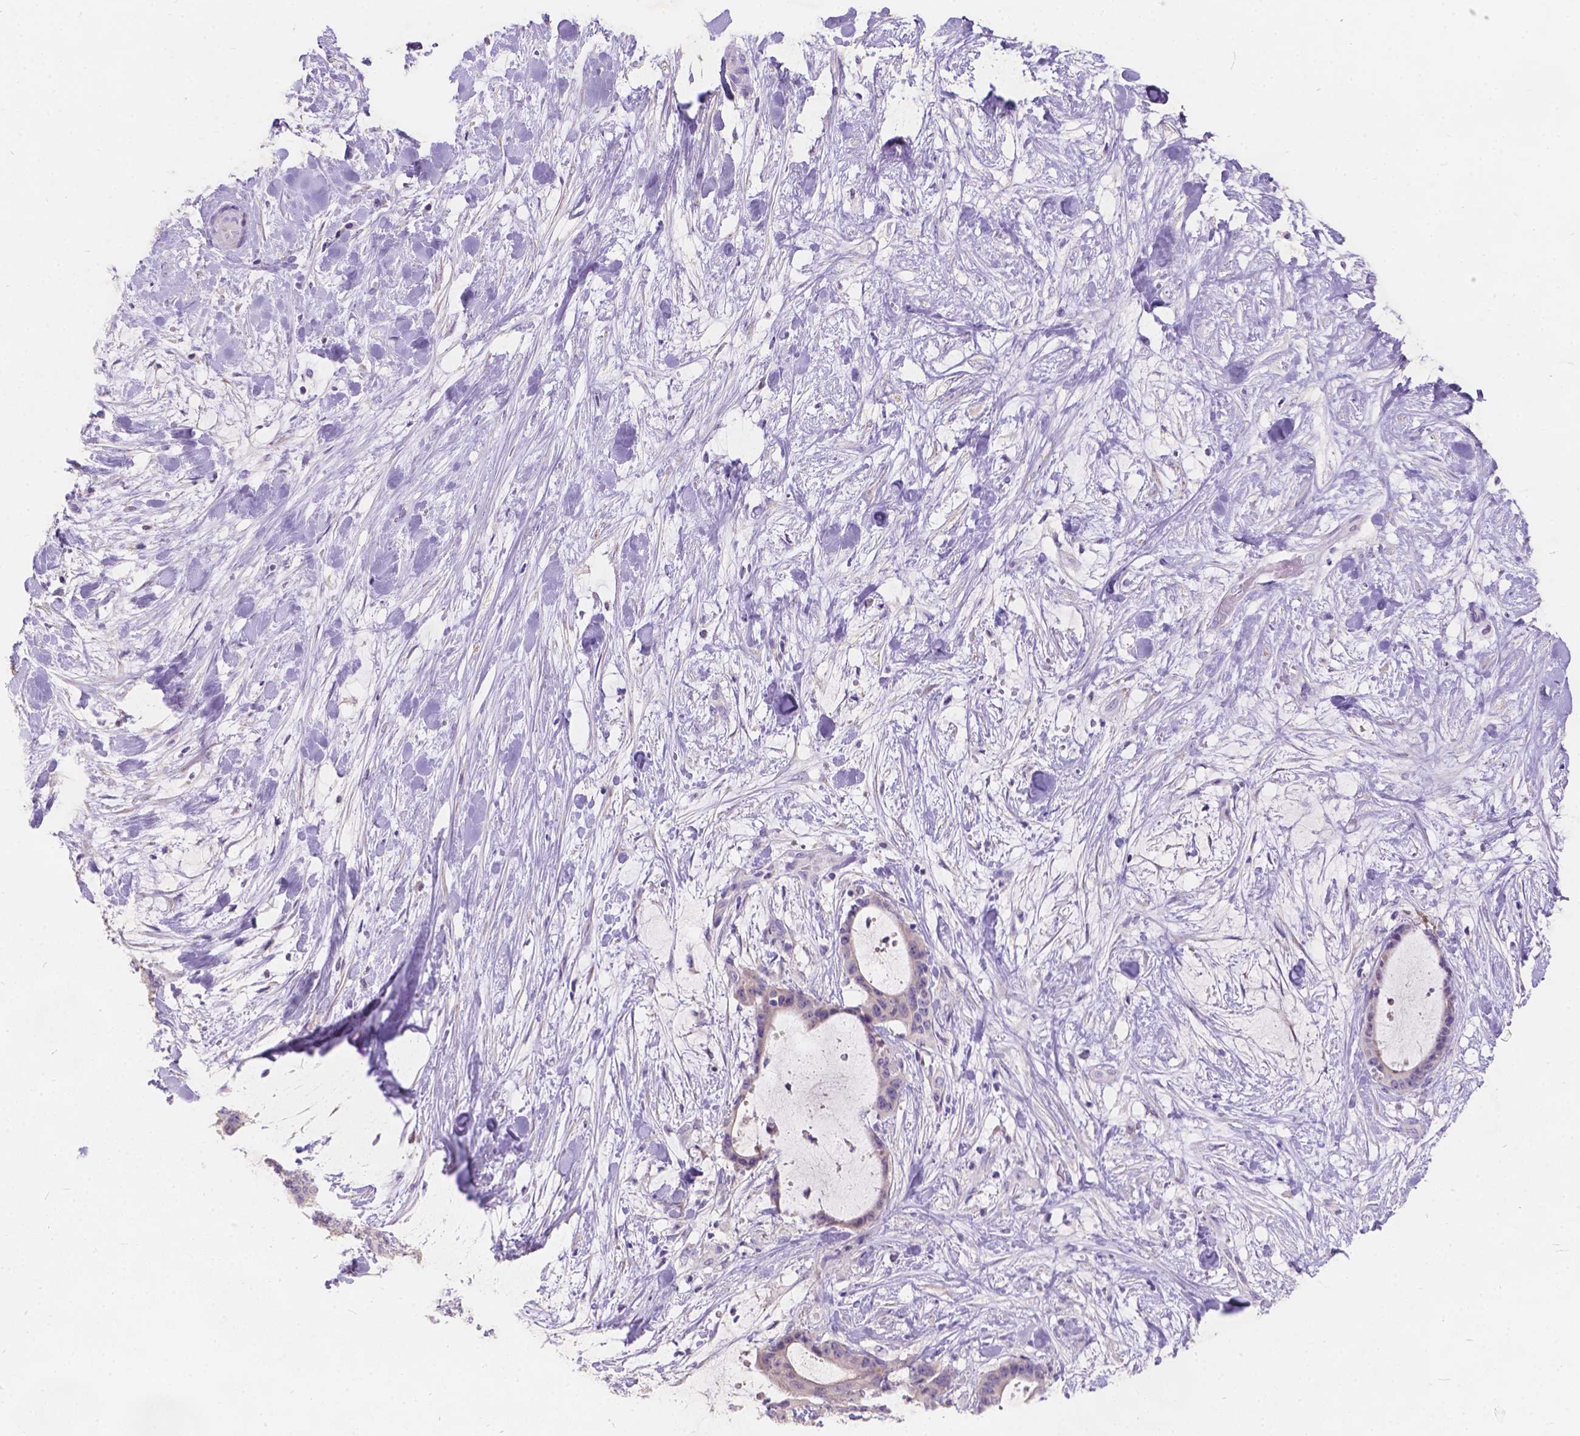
{"staining": {"intensity": "negative", "quantity": "none", "location": "none"}, "tissue": "liver cancer", "cell_type": "Tumor cells", "image_type": "cancer", "snomed": [{"axis": "morphology", "description": "Cholangiocarcinoma"}, {"axis": "topography", "description": "Liver"}], "caption": "This is an immunohistochemistry histopathology image of human liver cancer. There is no expression in tumor cells.", "gene": "PEX11G", "patient": {"sex": "female", "age": 73}}